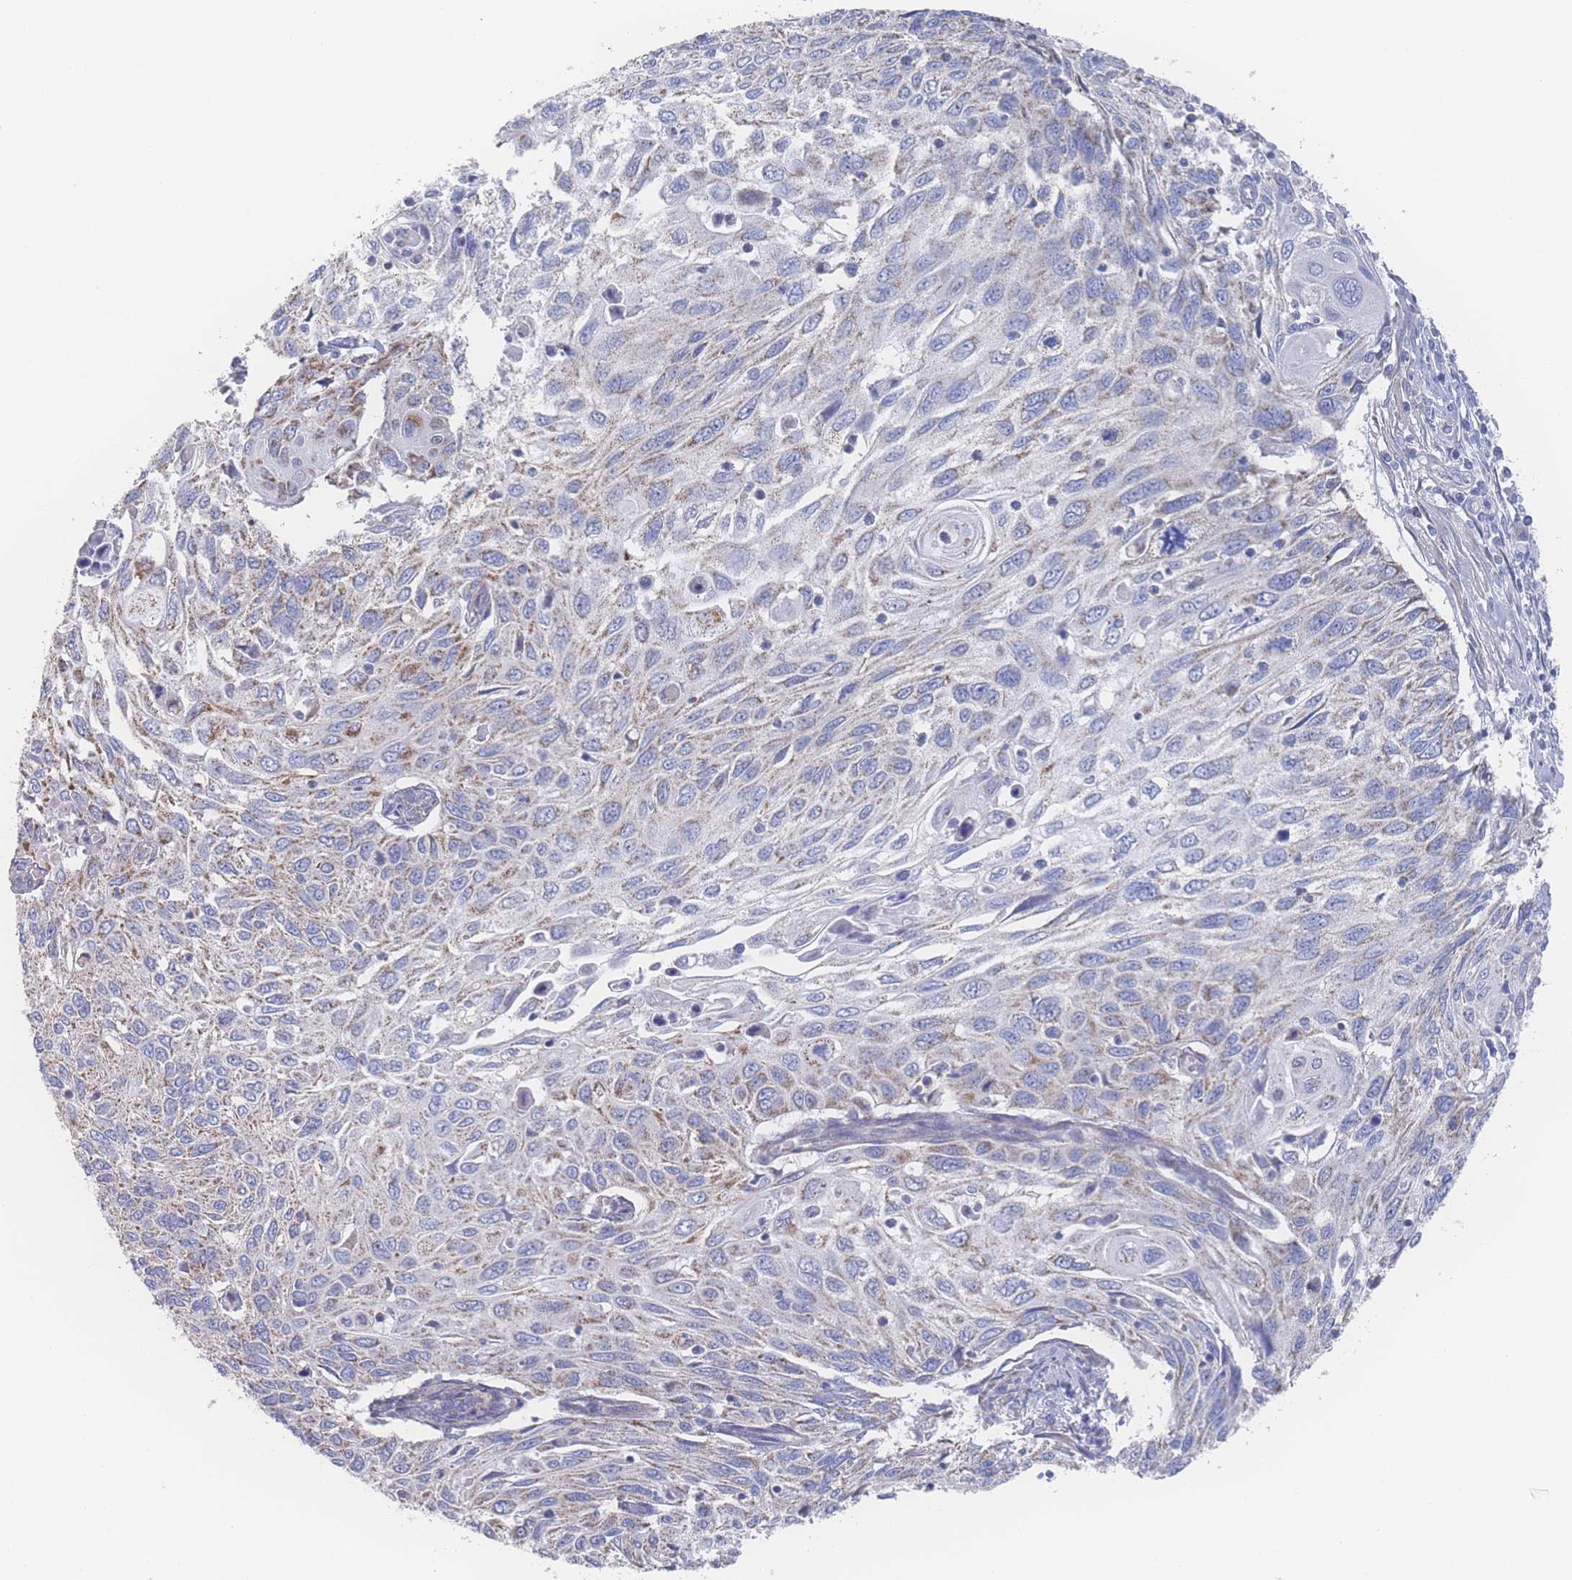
{"staining": {"intensity": "moderate", "quantity": "25%-75%", "location": "cytoplasmic/membranous"}, "tissue": "cervical cancer", "cell_type": "Tumor cells", "image_type": "cancer", "snomed": [{"axis": "morphology", "description": "Squamous cell carcinoma, NOS"}, {"axis": "topography", "description": "Cervix"}], "caption": "An immunohistochemistry histopathology image of neoplastic tissue is shown. Protein staining in brown highlights moderate cytoplasmic/membranous positivity in cervical squamous cell carcinoma within tumor cells.", "gene": "SNPH", "patient": {"sex": "female", "age": 70}}